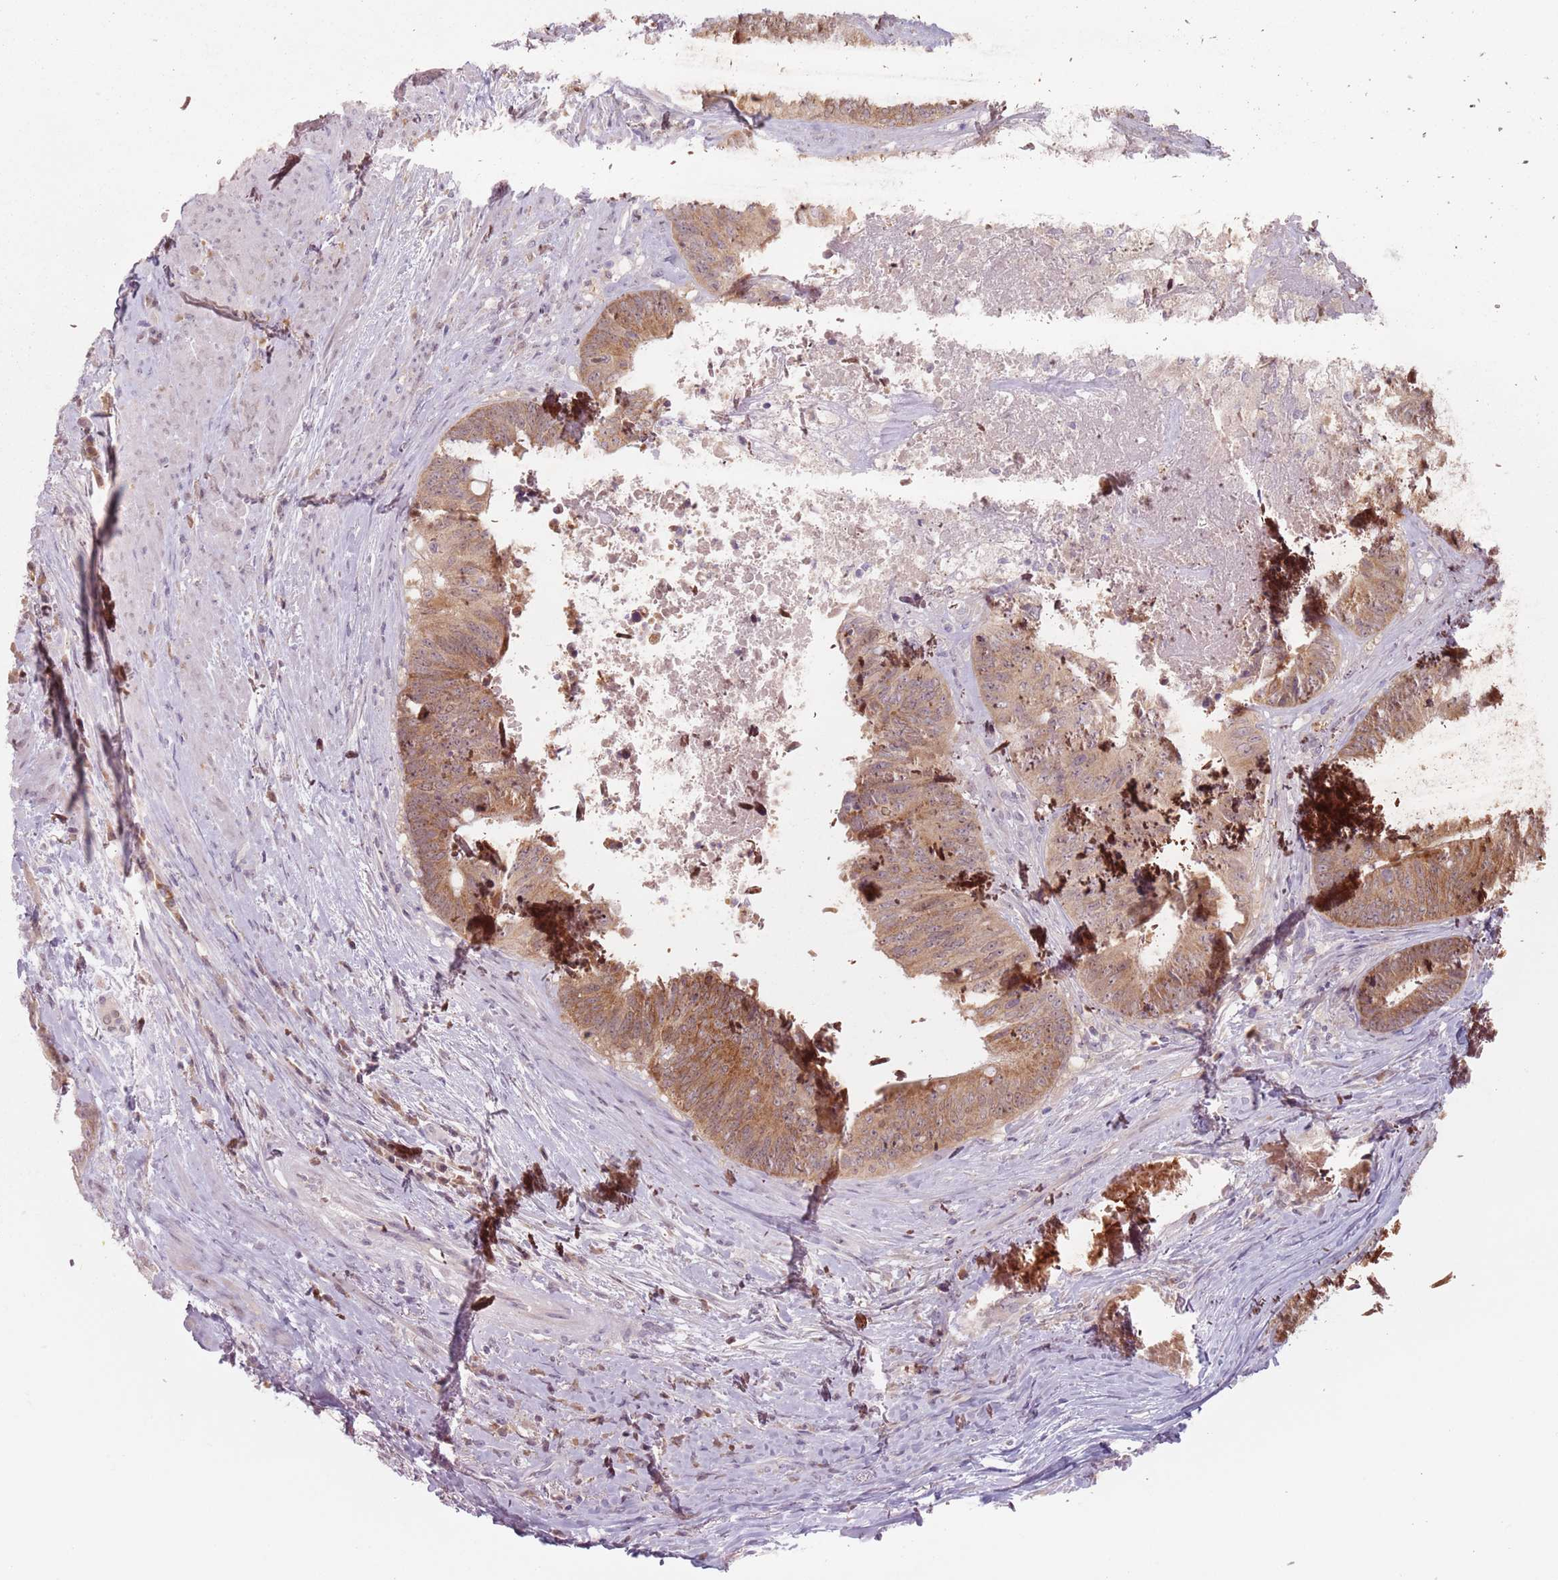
{"staining": {"intensity": "moderate", "quantity": ">75%", "location": "cytoplasmic/membranous"}, "tissue": "colorectal cancer", "cell_type": "Tumor cells", "image_type": "cancer", "snomed": [{"axis": "morphology", "description": "Adenocarcinoma, NOS"}, {"axis": "topography", "description": "Rectum"}], "caption": "Immunohistochemistry image of adenocarcinoma (colorectal) stained for a protein (brown), which demonstrates medium levels of moderate cytoplasmic/membranous expression in about >75% of tumor cells.", "gene": "NAXE", "patient": {"sex": "male", "age": 72}}